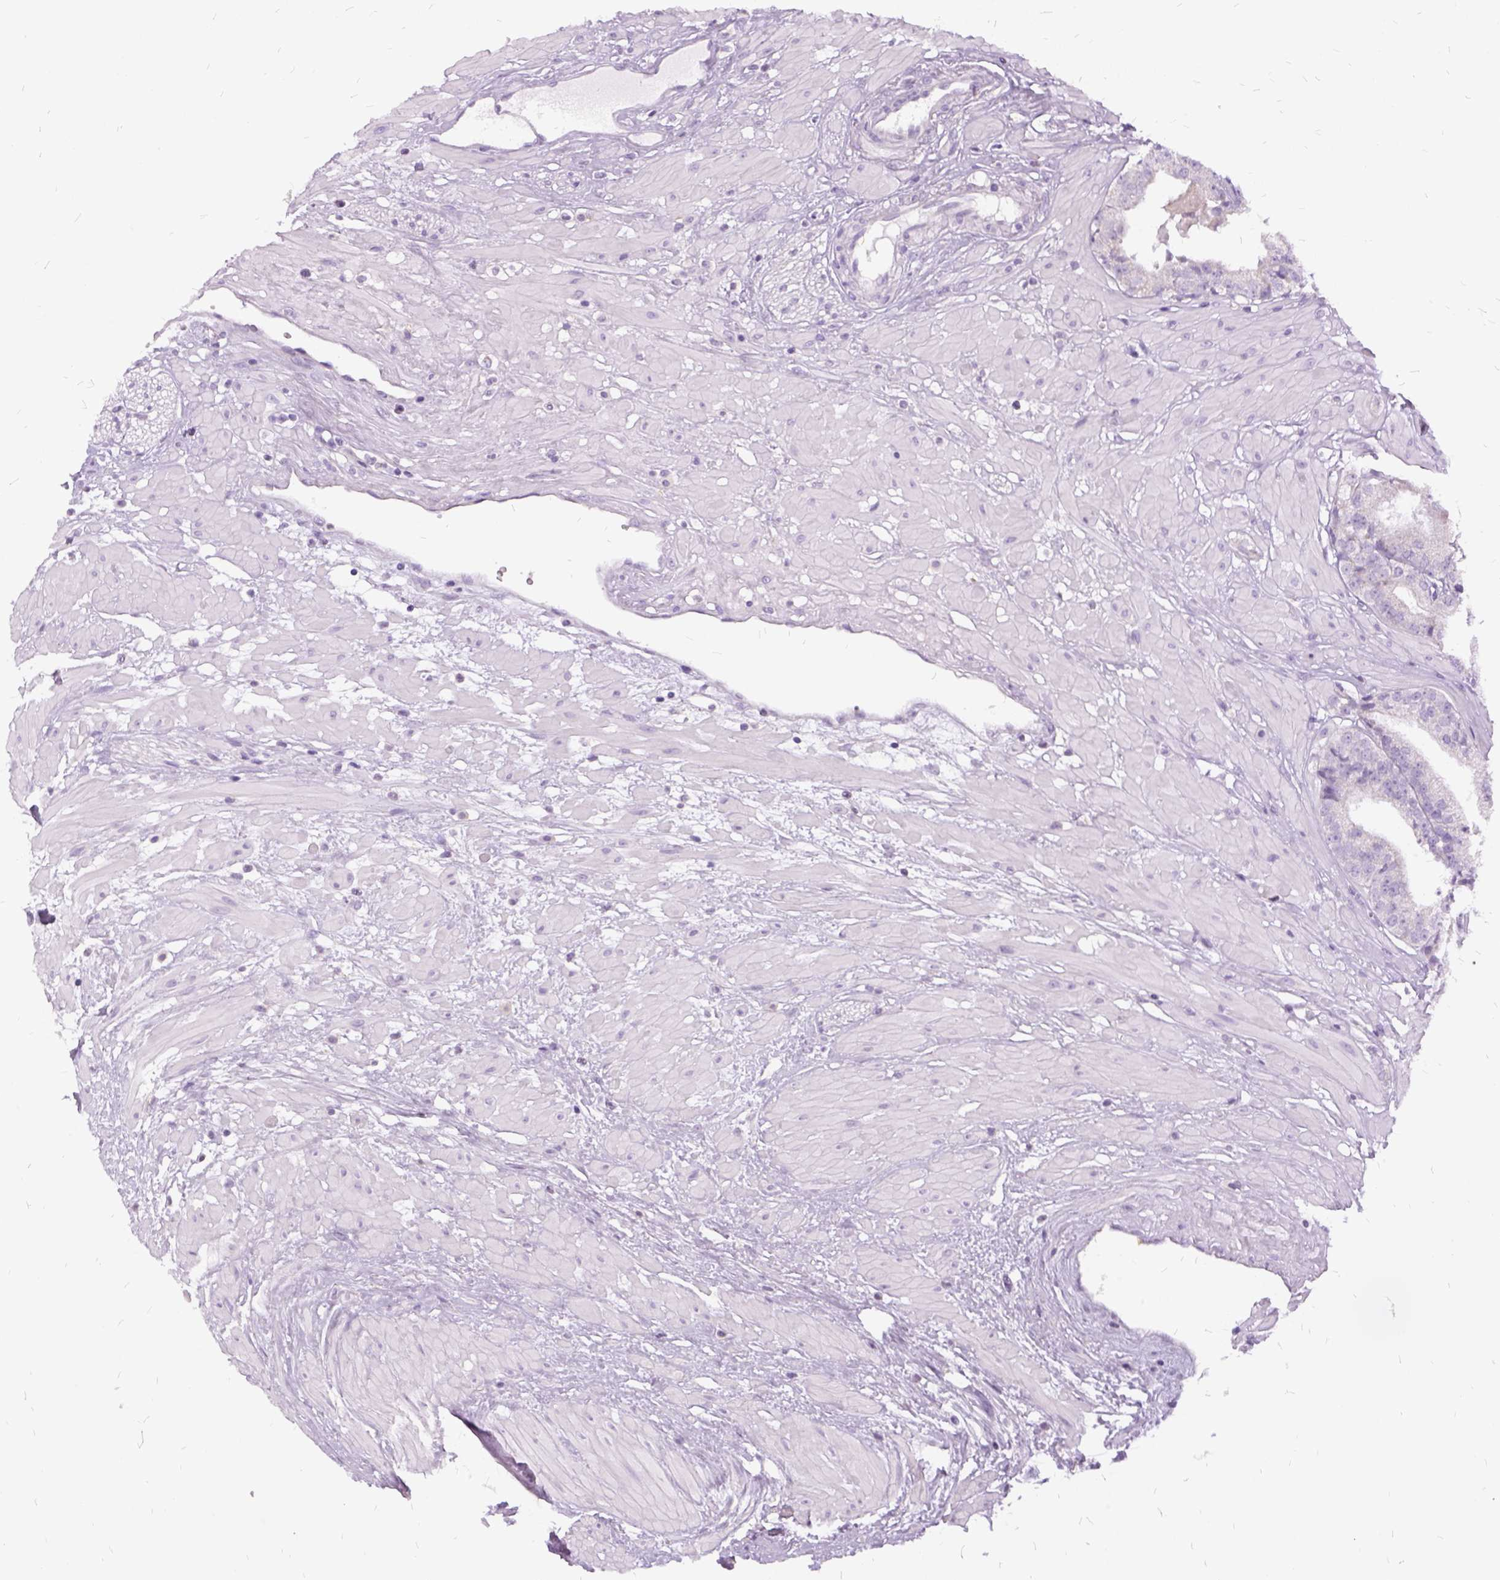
{"staining": {"intensity": "negative", "quantity": "none", "location": "none"}, "tissue": "prostate cancer", "cell_type": "Tumor cells", "image_type": "cancer", "snomed": [{"axis": "morphology", "description": "Adenocarcinoma, Low grade"}, {"axis": "topography", "description": "Prostate"}], "caption": "Prostate adenocarcinoma (low-grade) was stained to show a protein in brown. There is no significant expression in tumor cells. (Immunohistochemistry, brightfield microscopy, high magnification).", "gene": "FDX1", "patient": {"sex": "male", "age": 60}}